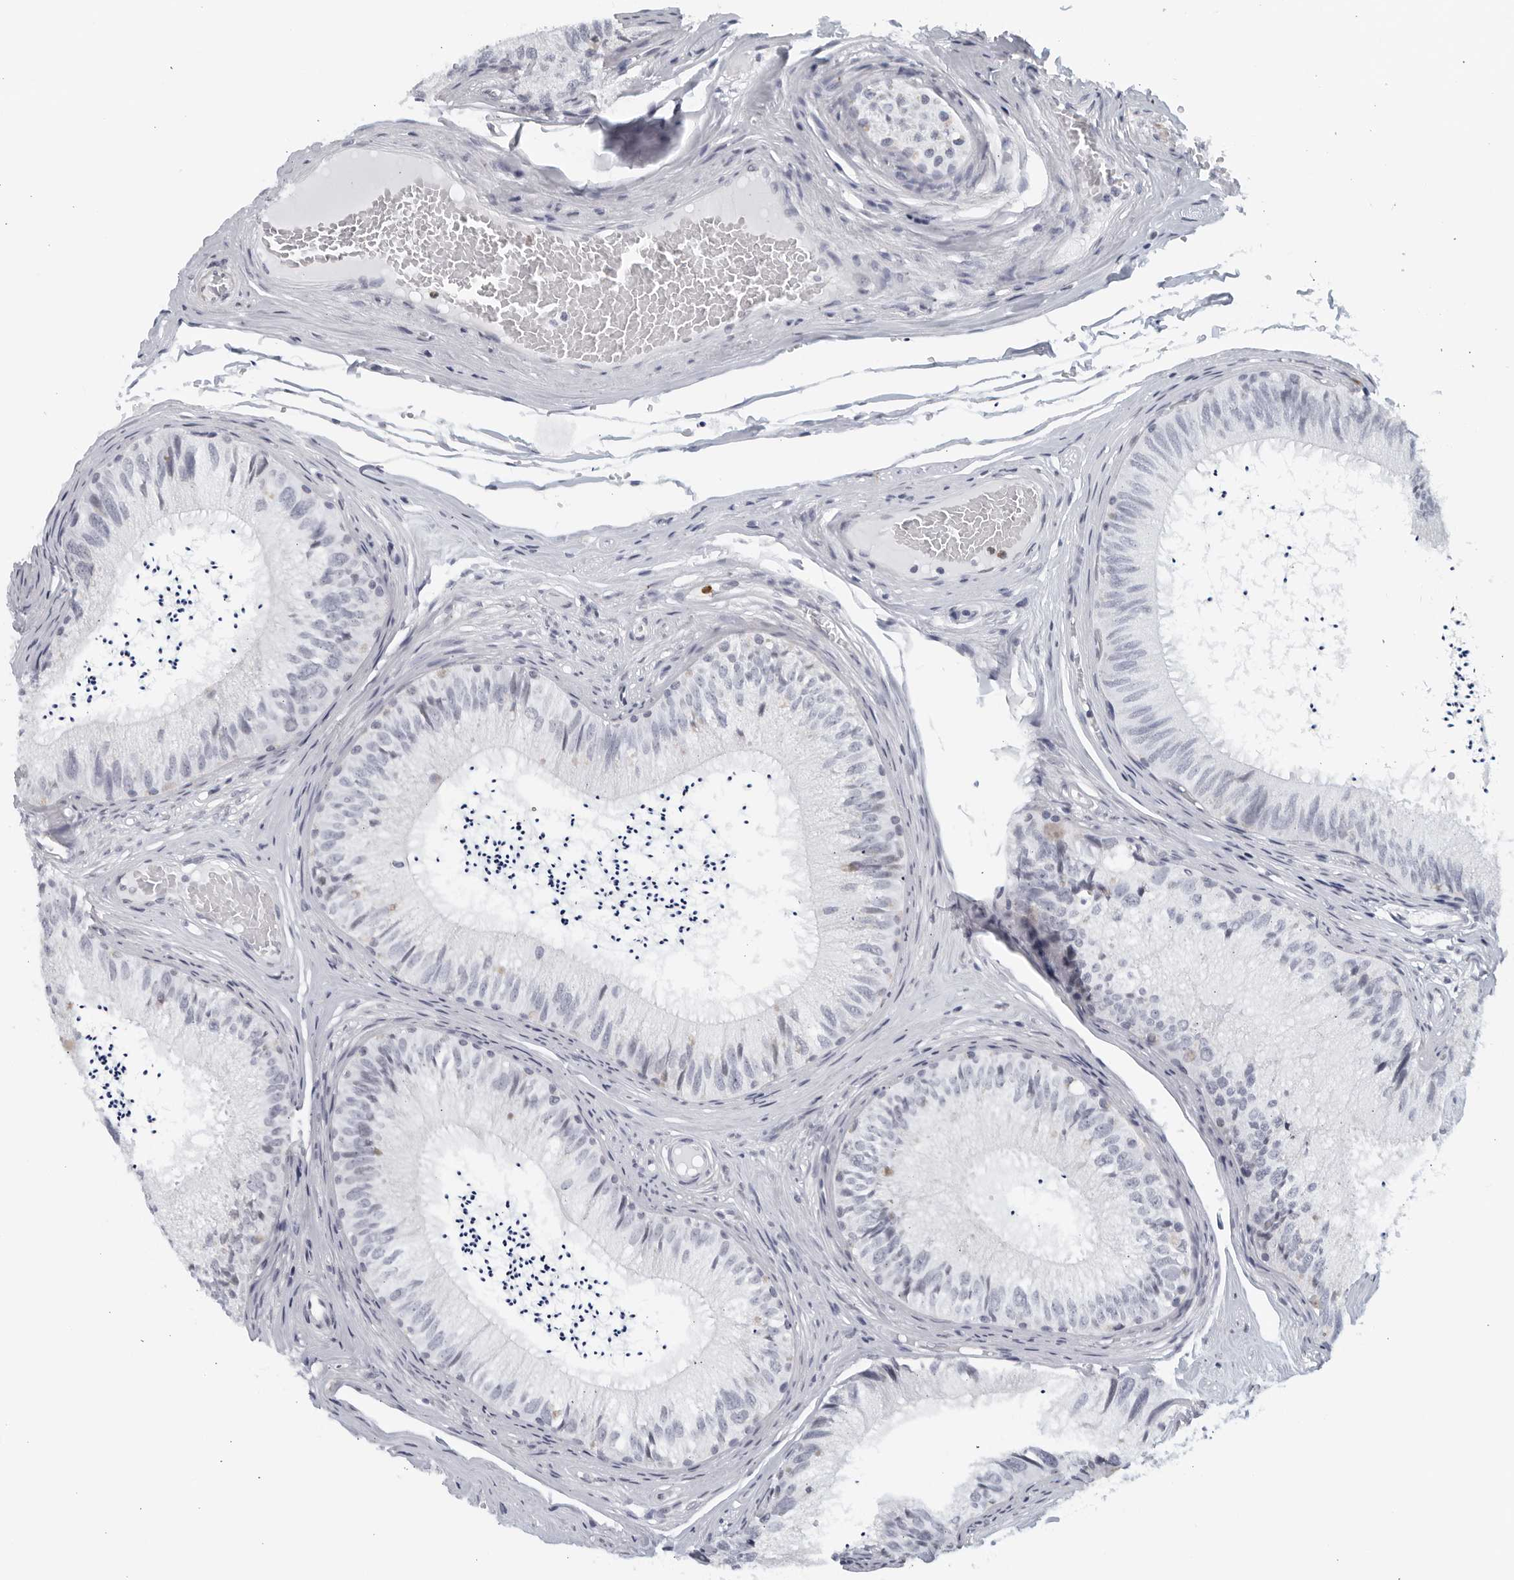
{"staining": {"intensity": "negative", "quantity": "none", "location": "none"}, "tissue": "epididymis", "cell_type": "Glandular cells", "image_type": "normal", "snomed": [{"axis": "morphology", "description": "Normal tissue, NOS"}, {"axis": "topography", "description": "Epididymis"}], "caption": "This is an IHC photomicrograph of normal epididymis. There is no expression in glandular cells.", "gene": "KLK7", "patient": {"sex": "male", "age": 79}}